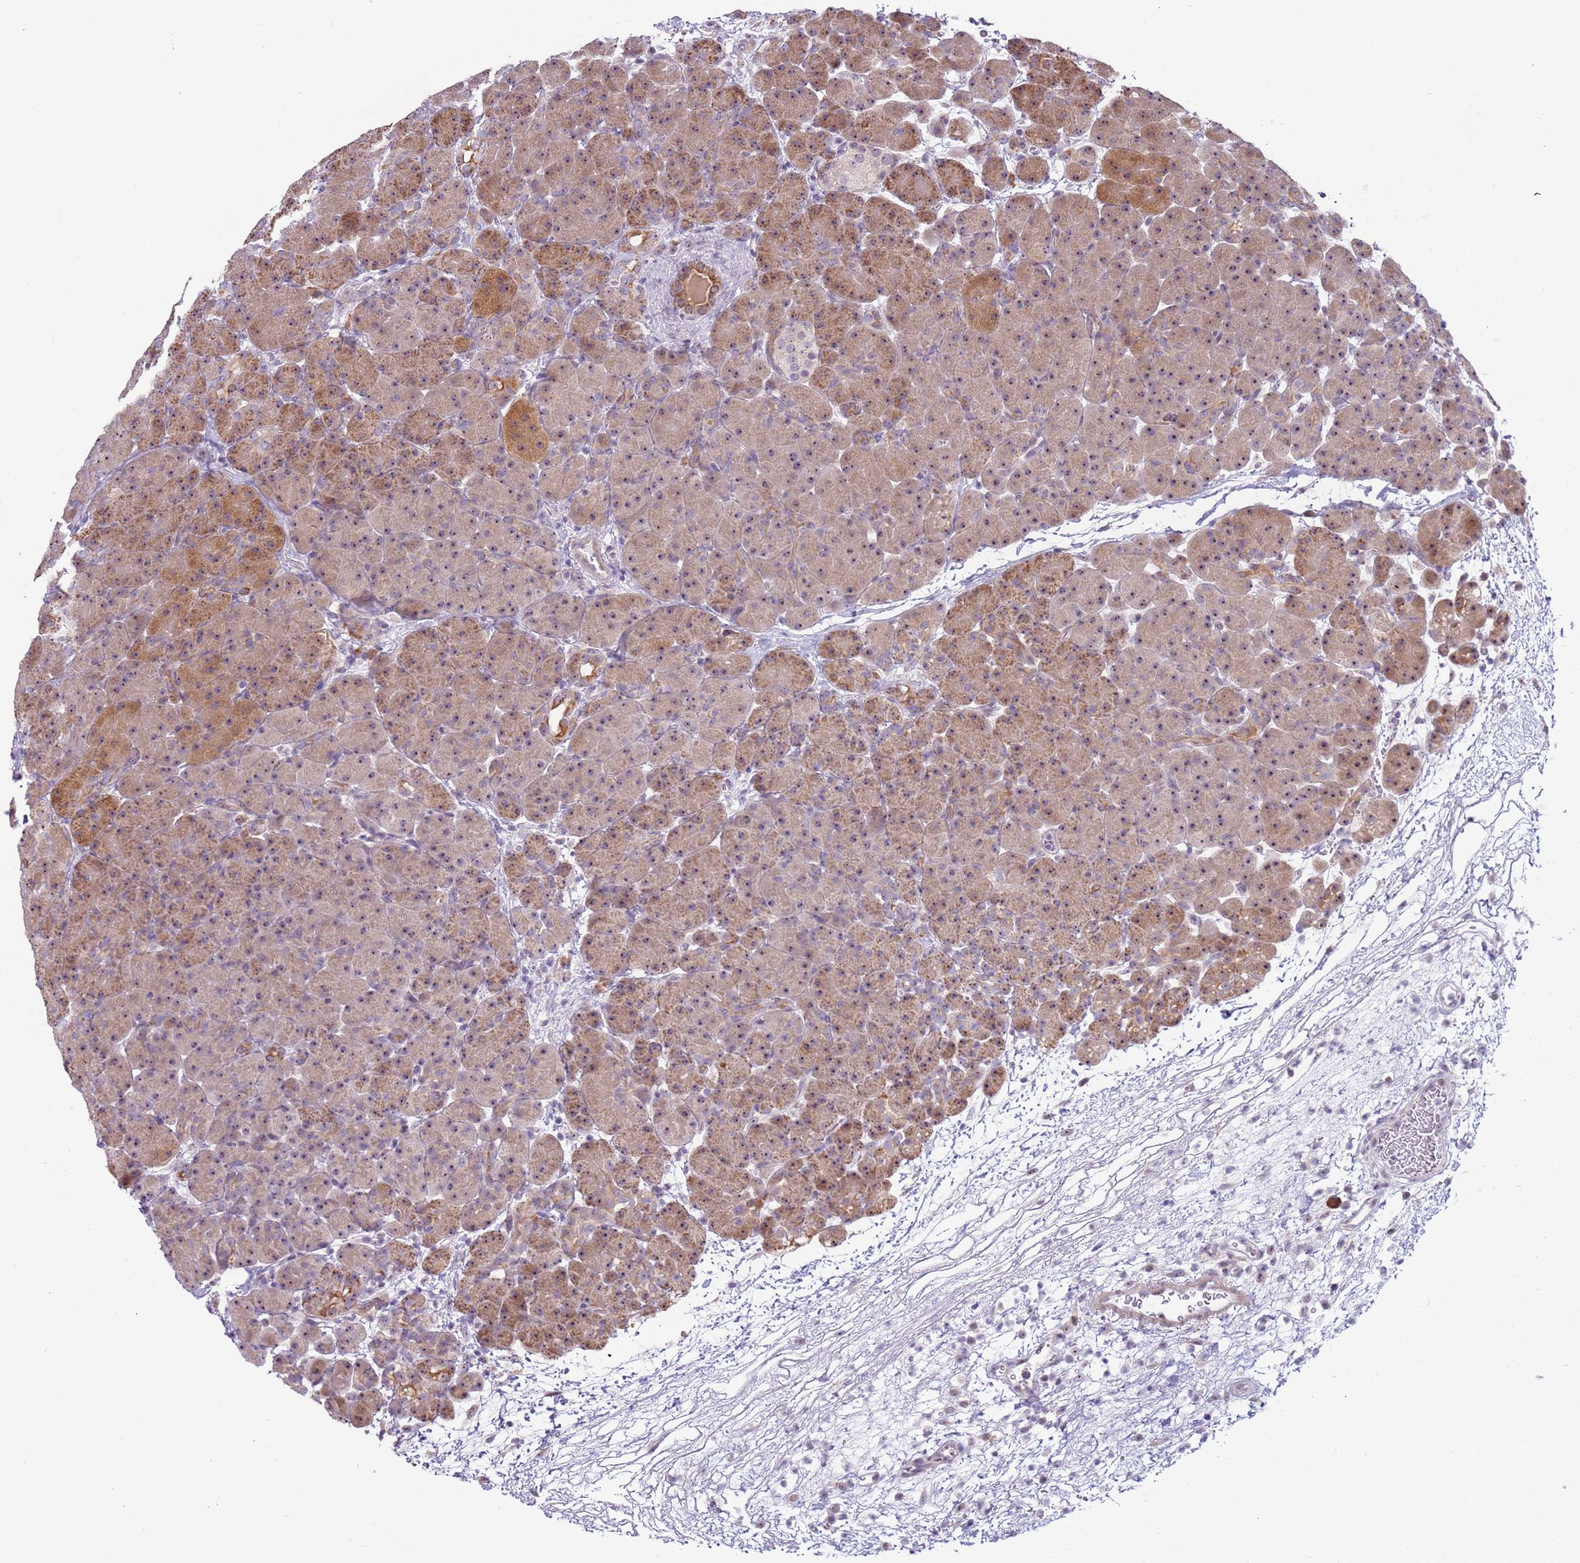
{"staining": {"intensity": "moderate", "quantity": ">75%", "location": "cytoplasmic/membranous,nuclear"}, "tissue": "pancreas", "cell_type": "Exocrine glandular cells", "image_type": "normal", "snomed": [{"axis": "morphology", "description": "Normal tissue, NOS"}, {"axis": "topography", "description": "Pancreas"}], "caption": "Immunohistochemical staining of unremarkable human pancreas reveals moderate cytoplasmic/membranous,nuclear protein positivity in about >75% of exocrine glandular cells.", "gene": "UCMA", "patient": {"sex": "male", "age": 66}}